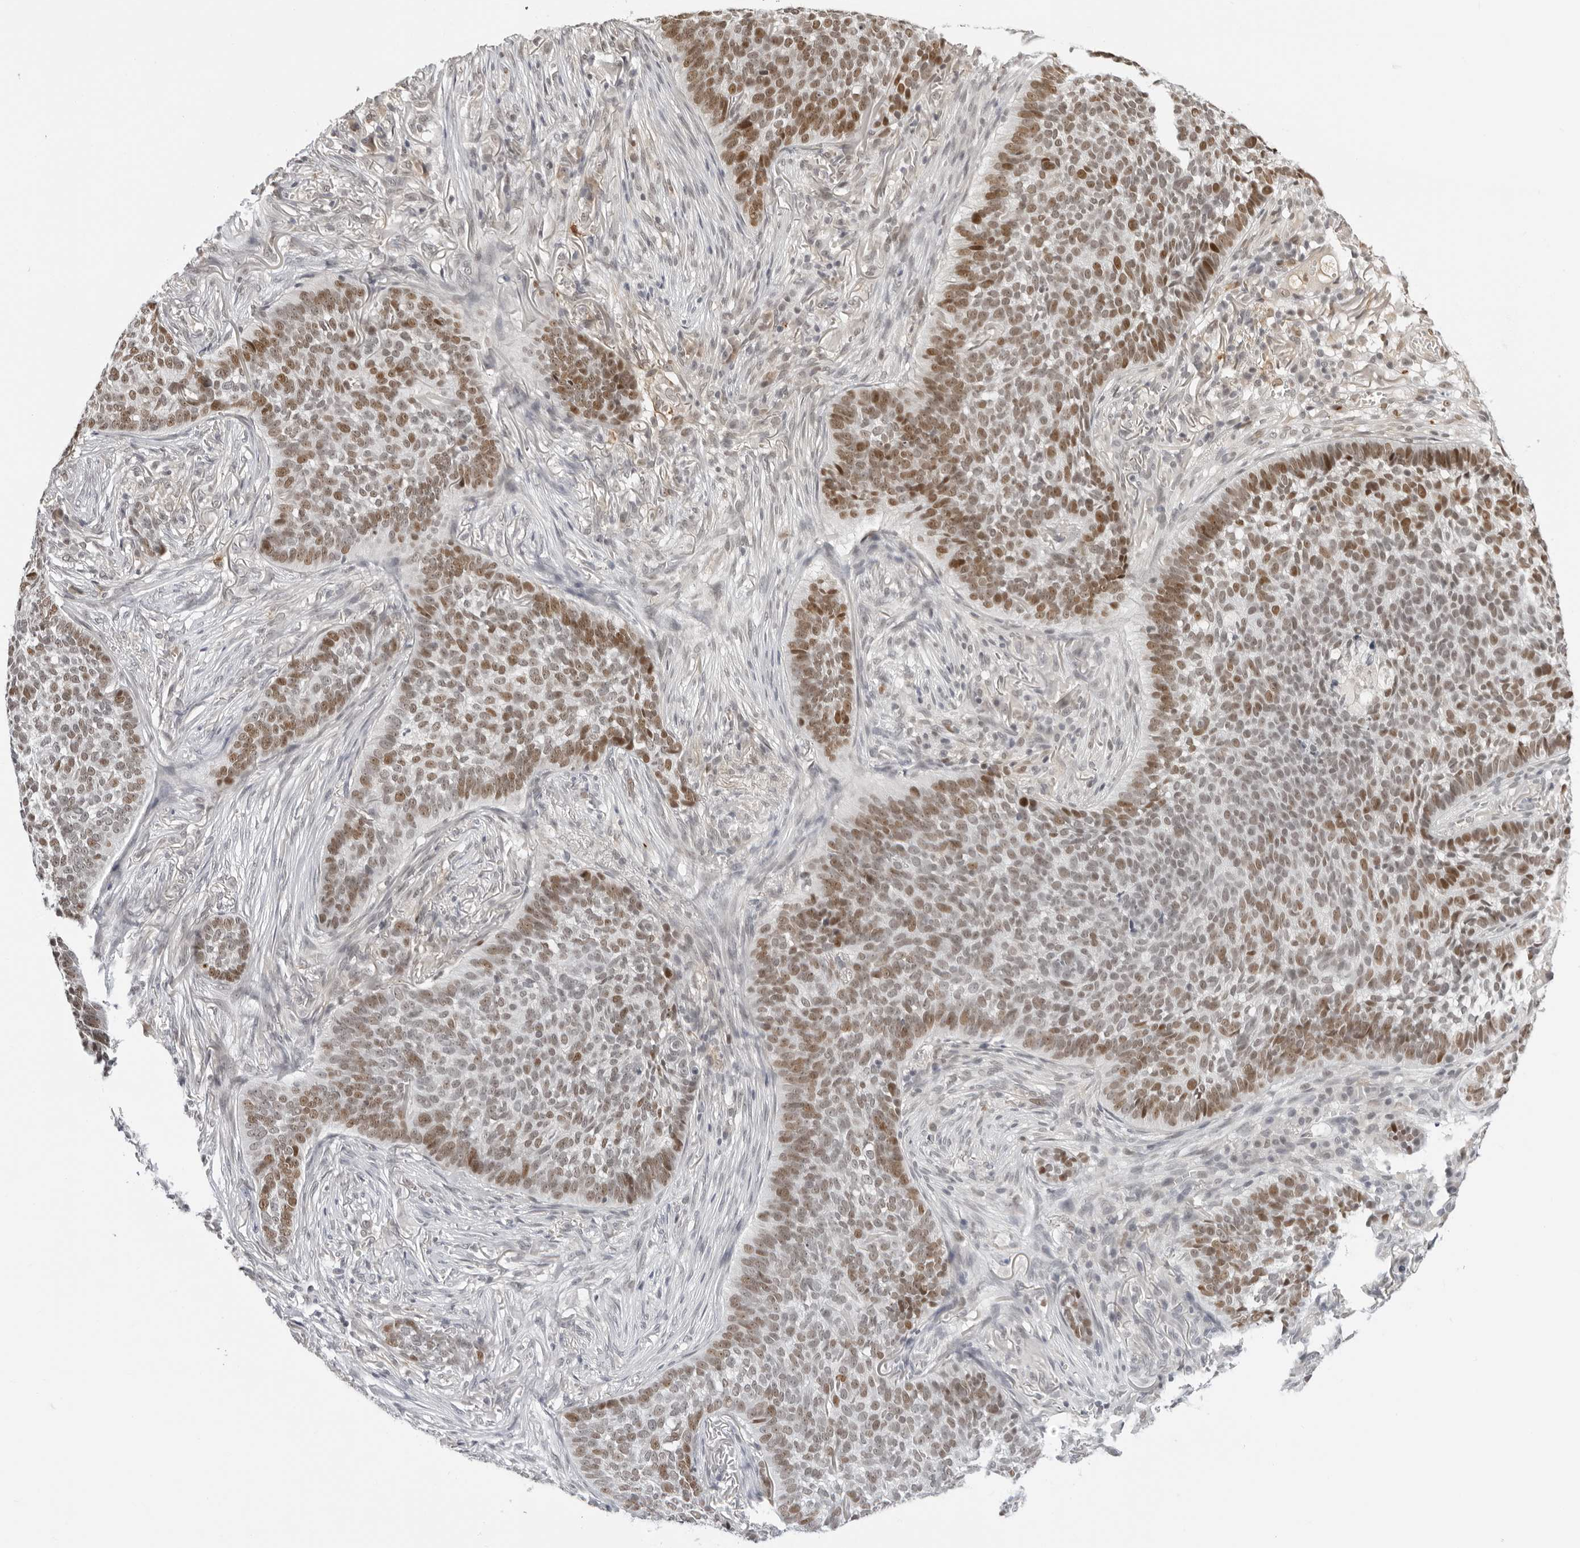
{"staining": {"intensity": "moderate", "quantity": ">75%", "location": "nuclear"}, "tissue": "skin cancer", "cell_type": "Tumor cells", "image_type": "cancer", "snomed": [{"axis": "morphology", "description": "Basal cell carcinoma"}, {"axis": "topography", "description": "Skin"}], "caption": "About >75% of tumor cells in human skin cancer (basal cell carcinoma) display moderate nuclear protein positivity as visualized by brown immunohistochemical staining.", "gene": "MSH6", "patient": {"sex": "male", "age": 85}}